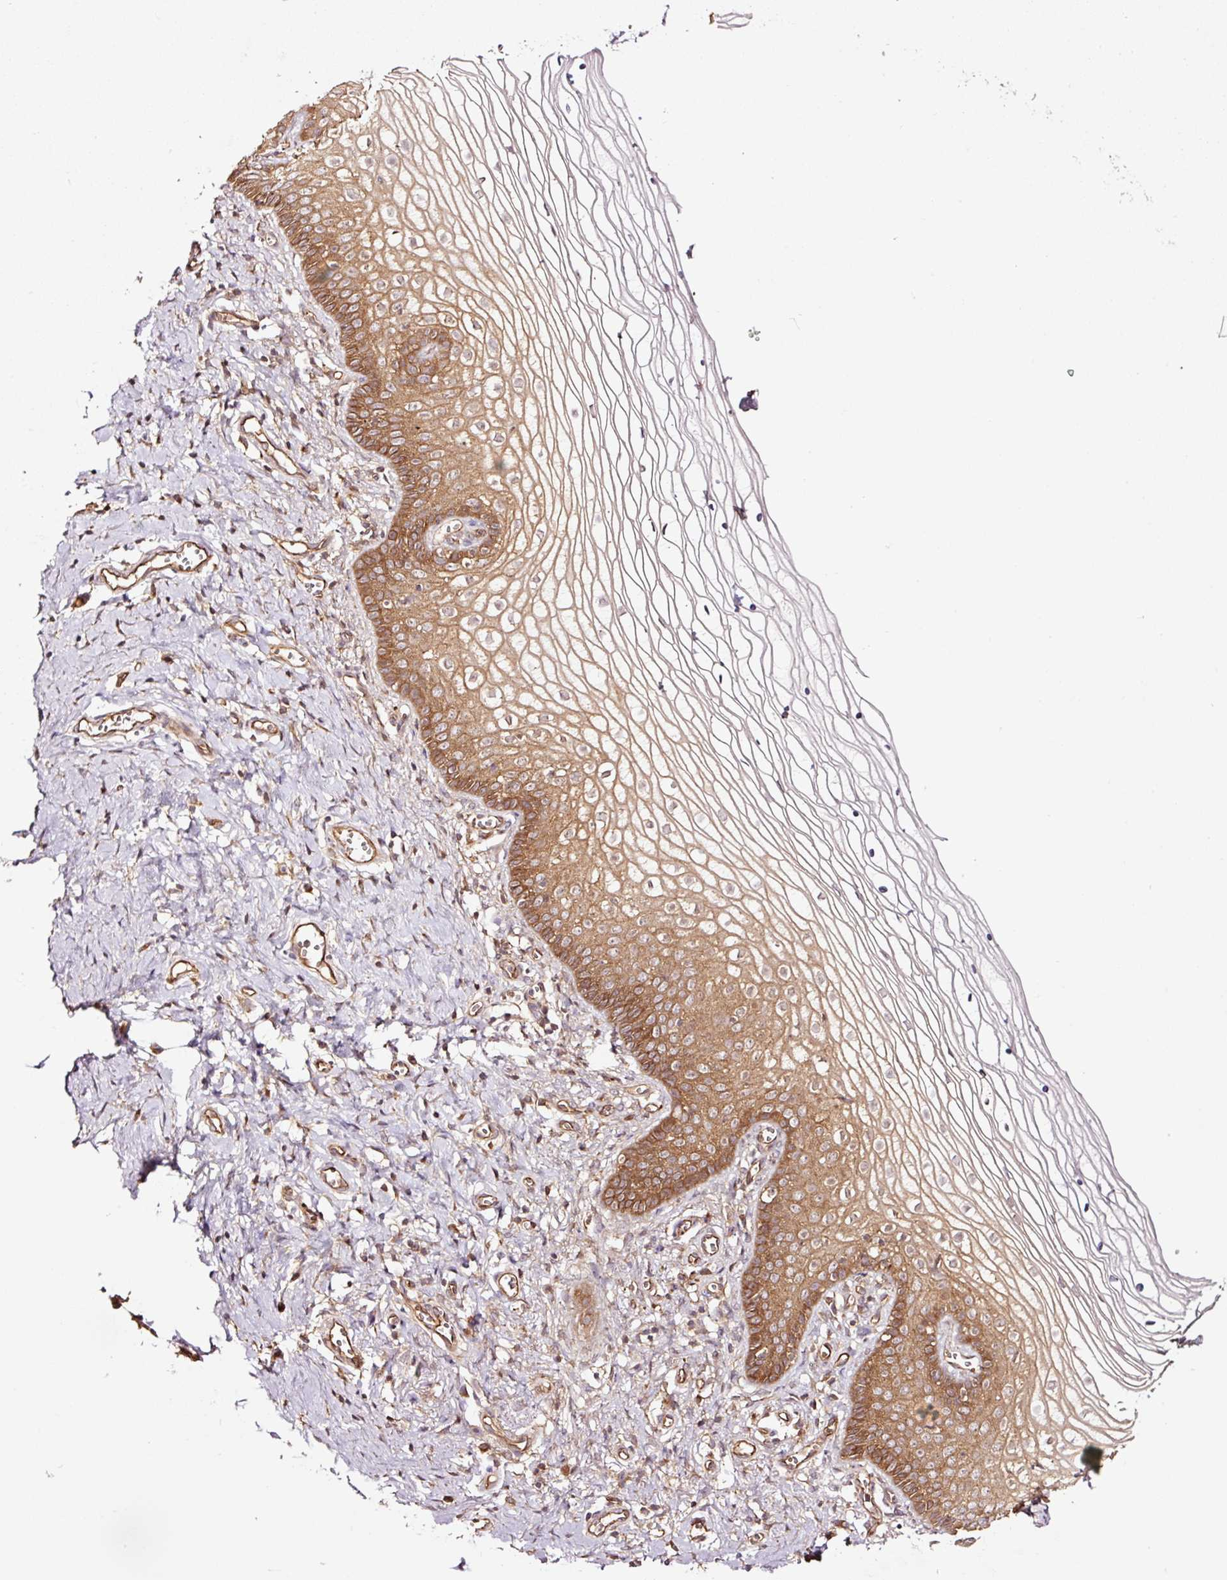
{"staining": {"intensity": "moderate", "quantity": ">75%", "location": "cytoplasmic/membranous"}, "tissue": "vagina", "cell_type": "Squamous epithelial cells", "image_type": "normal", "snomed": [{"axis": "morphology", "description": "Normal tissue, NOS"}, {"axis": "topography", "description": "Vagina"}], "caption": "A high-resolution histopathology image shows immunohistochemistry (IHC) staining of unremarkable vagina, which exhibits moderate cytoplasmic/membranous positivity in approximately >75% of squamous epithelial cells.", "gene": "METAP1", "patient": {"sex": "female", "age": 56}}